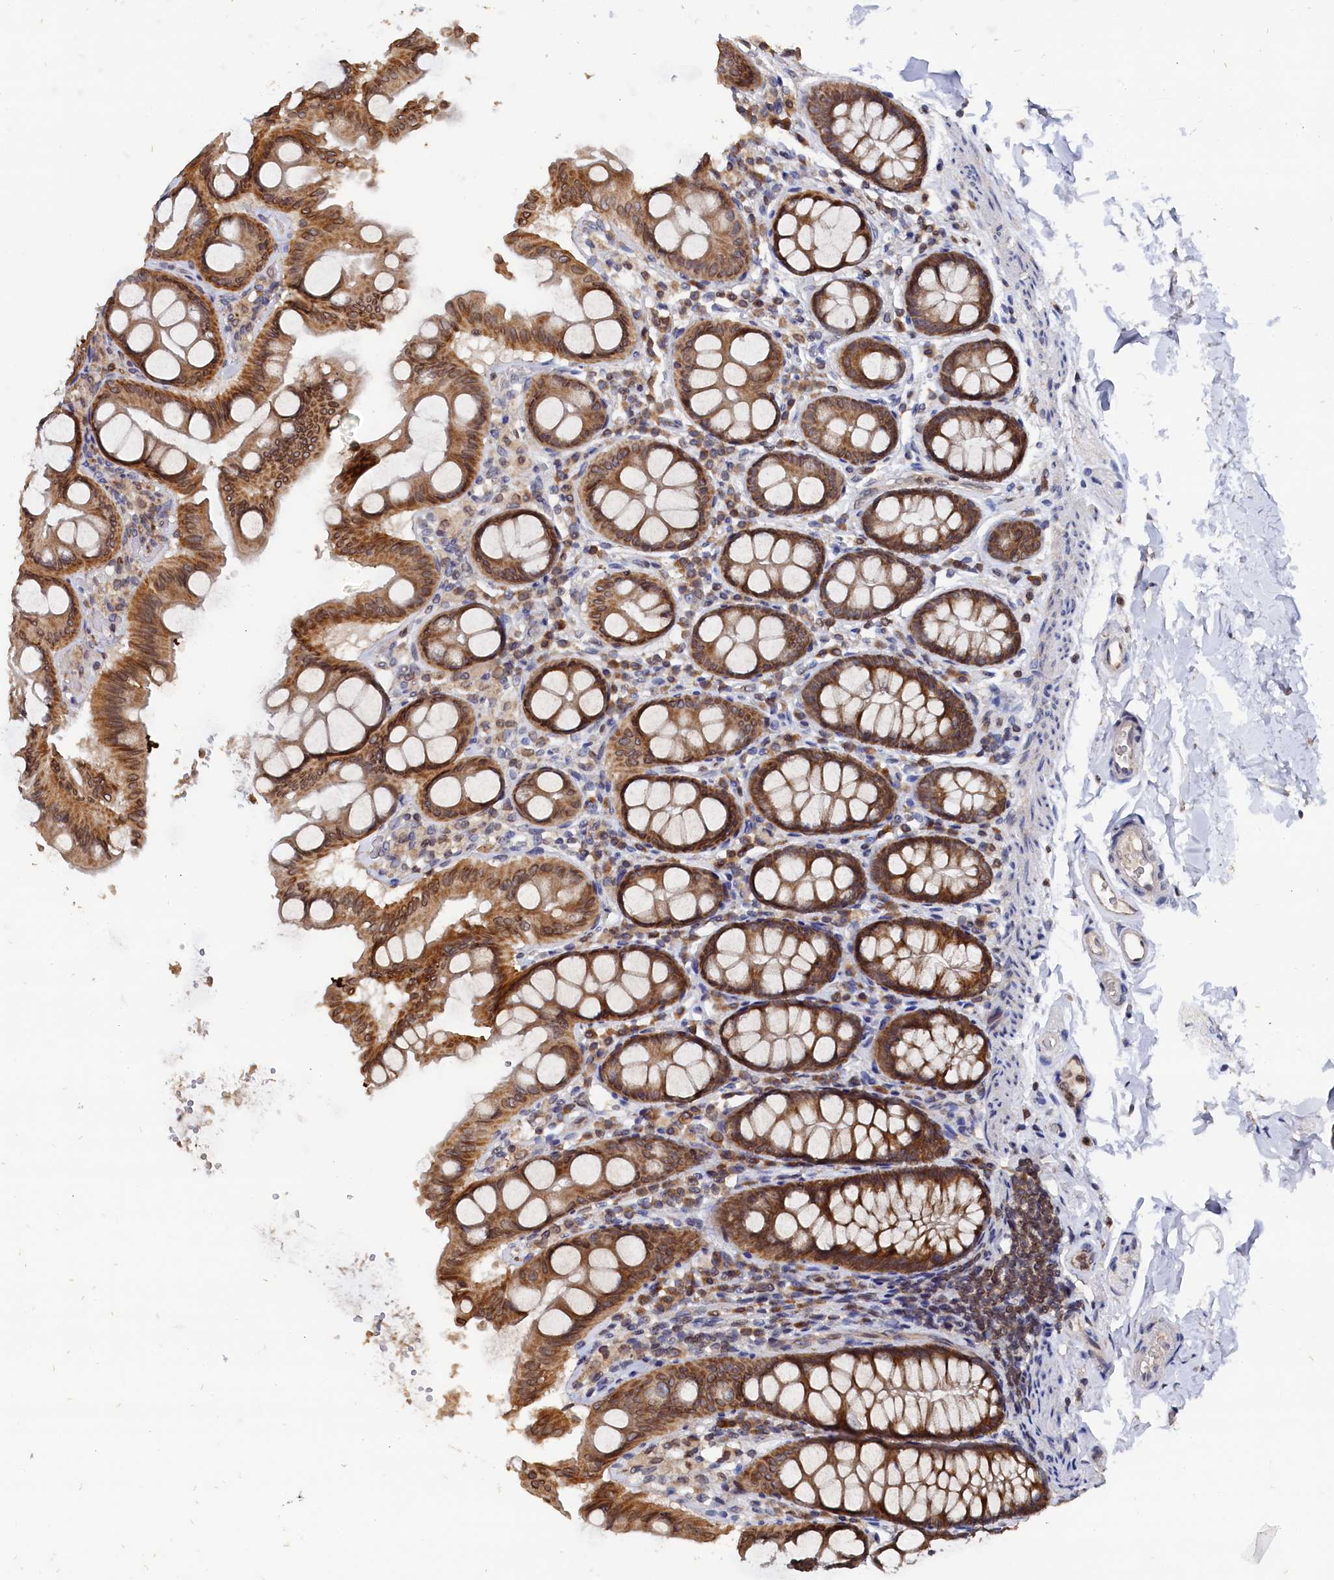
{"staining": {"intensity": "weak", "quantity": "25%-75%", "location": "cytoplasmic/membranous"}, "tissue": "colon", "cell_type": "Endothelial cells", "image_type": "normal", "snomed": [{"axis": "morphology", "description": "Normal tissue, NOS"}, {"axis": "topography", "description": "Colon"}, {"axis": "topography", "description": "Peripheral nerve tissue"}], "caption": "IHC (DAB) staining of benign colon shows weak cytoplasmic/membranous protein staining in approximately 25%-75% of endothelial cells.", "gene": "ANKEF1", "patient": {"sex": "female", "age": 61}}